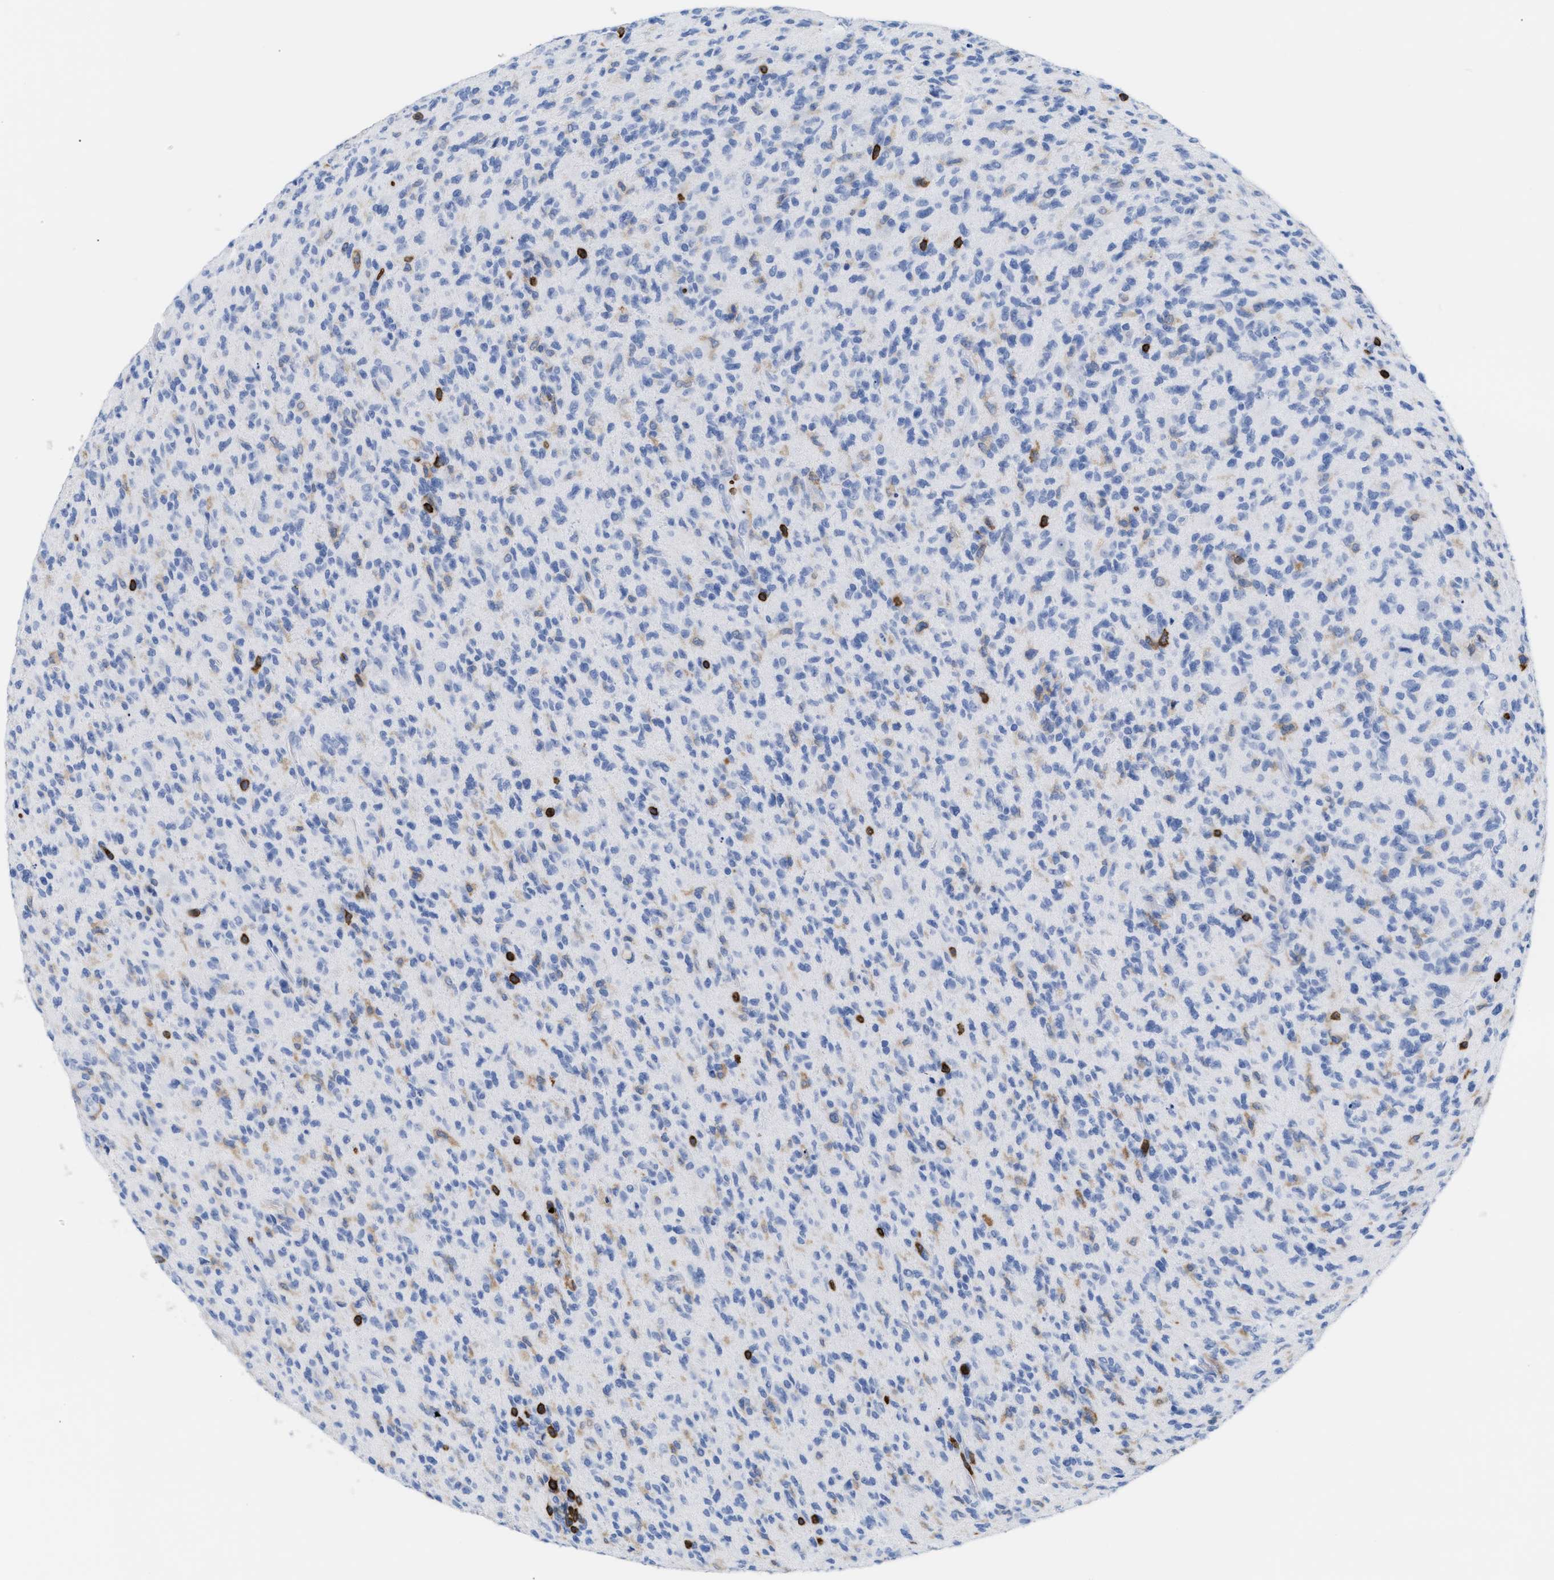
{"staining": {"intensity": "negative", "quantity": "none", "location": "none"}, "tissue": "glioma", "cell_type": "Tumor cells", "image_type": "cancer", "snomed": [{"axis": "morphology", "description": "Glioma, malignant, High grade"}, {"axis": "topography", "description": "Brain"}], "caption": "Tumor cells are negative for brown protein staining in malignant glioma (high-grade).", "gene": "LCP1", "patient": {"sex": "male", "age": 71}}